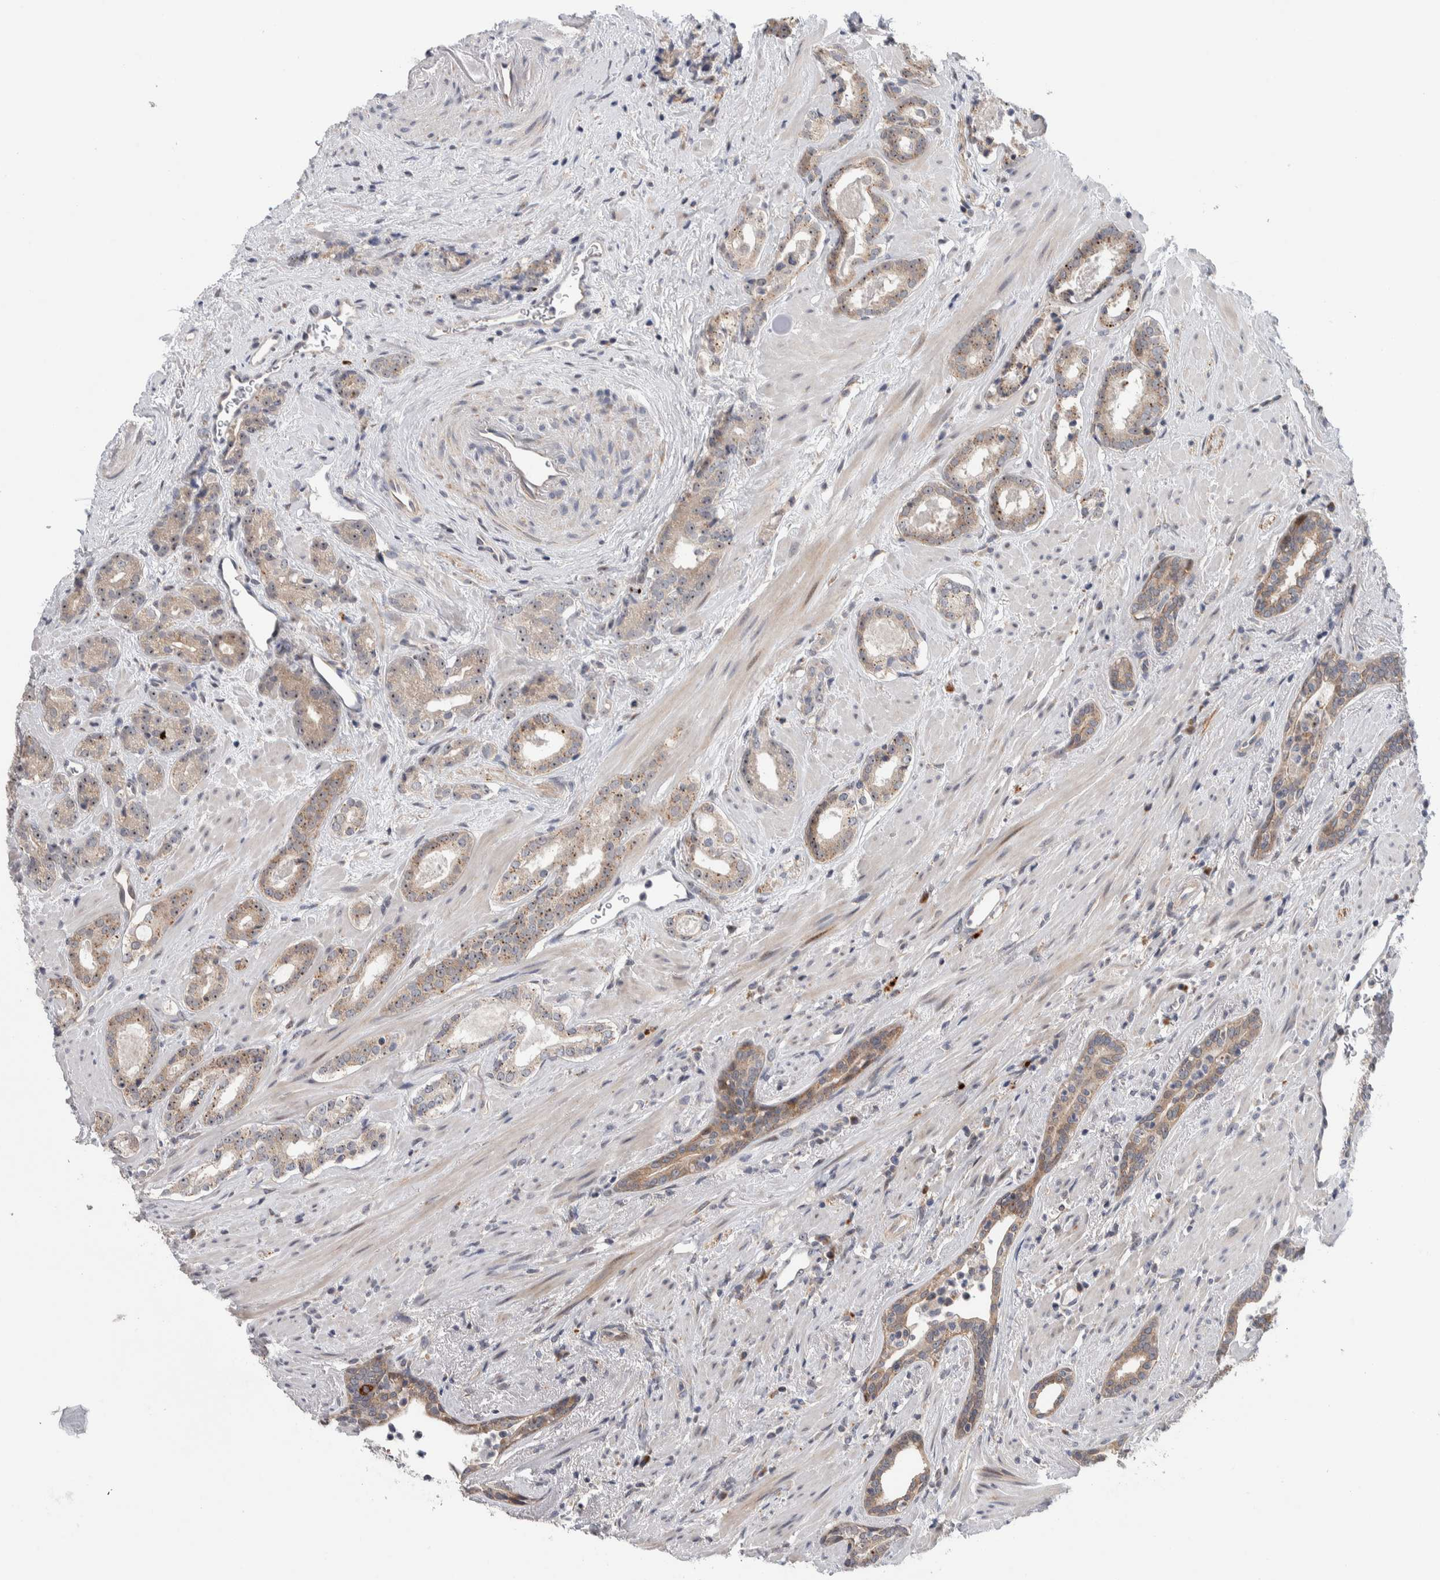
{"staining": {"intensity": "moderate", "quantity": "25%-75%", "location": "nuclear"}, "tissue": "prostate cancer", "cell_type": "Tumor cells", "image_type": "cancer", "snomed": [{"axis": "morphology", "description": "Adenocarcinoma, High grade"}, {"axis": "topography", "description": "Prostate"}], "caption": "A photomicrograph showing moderate nuclear positivity in approximately 25%-75% of tumor cells in adenocarcinoma (high-grade) (prostate), as visualized by brown immunohistochemical staining.", "gene": "PRRG4", "patient": {"sex": "male", "age": 71}}